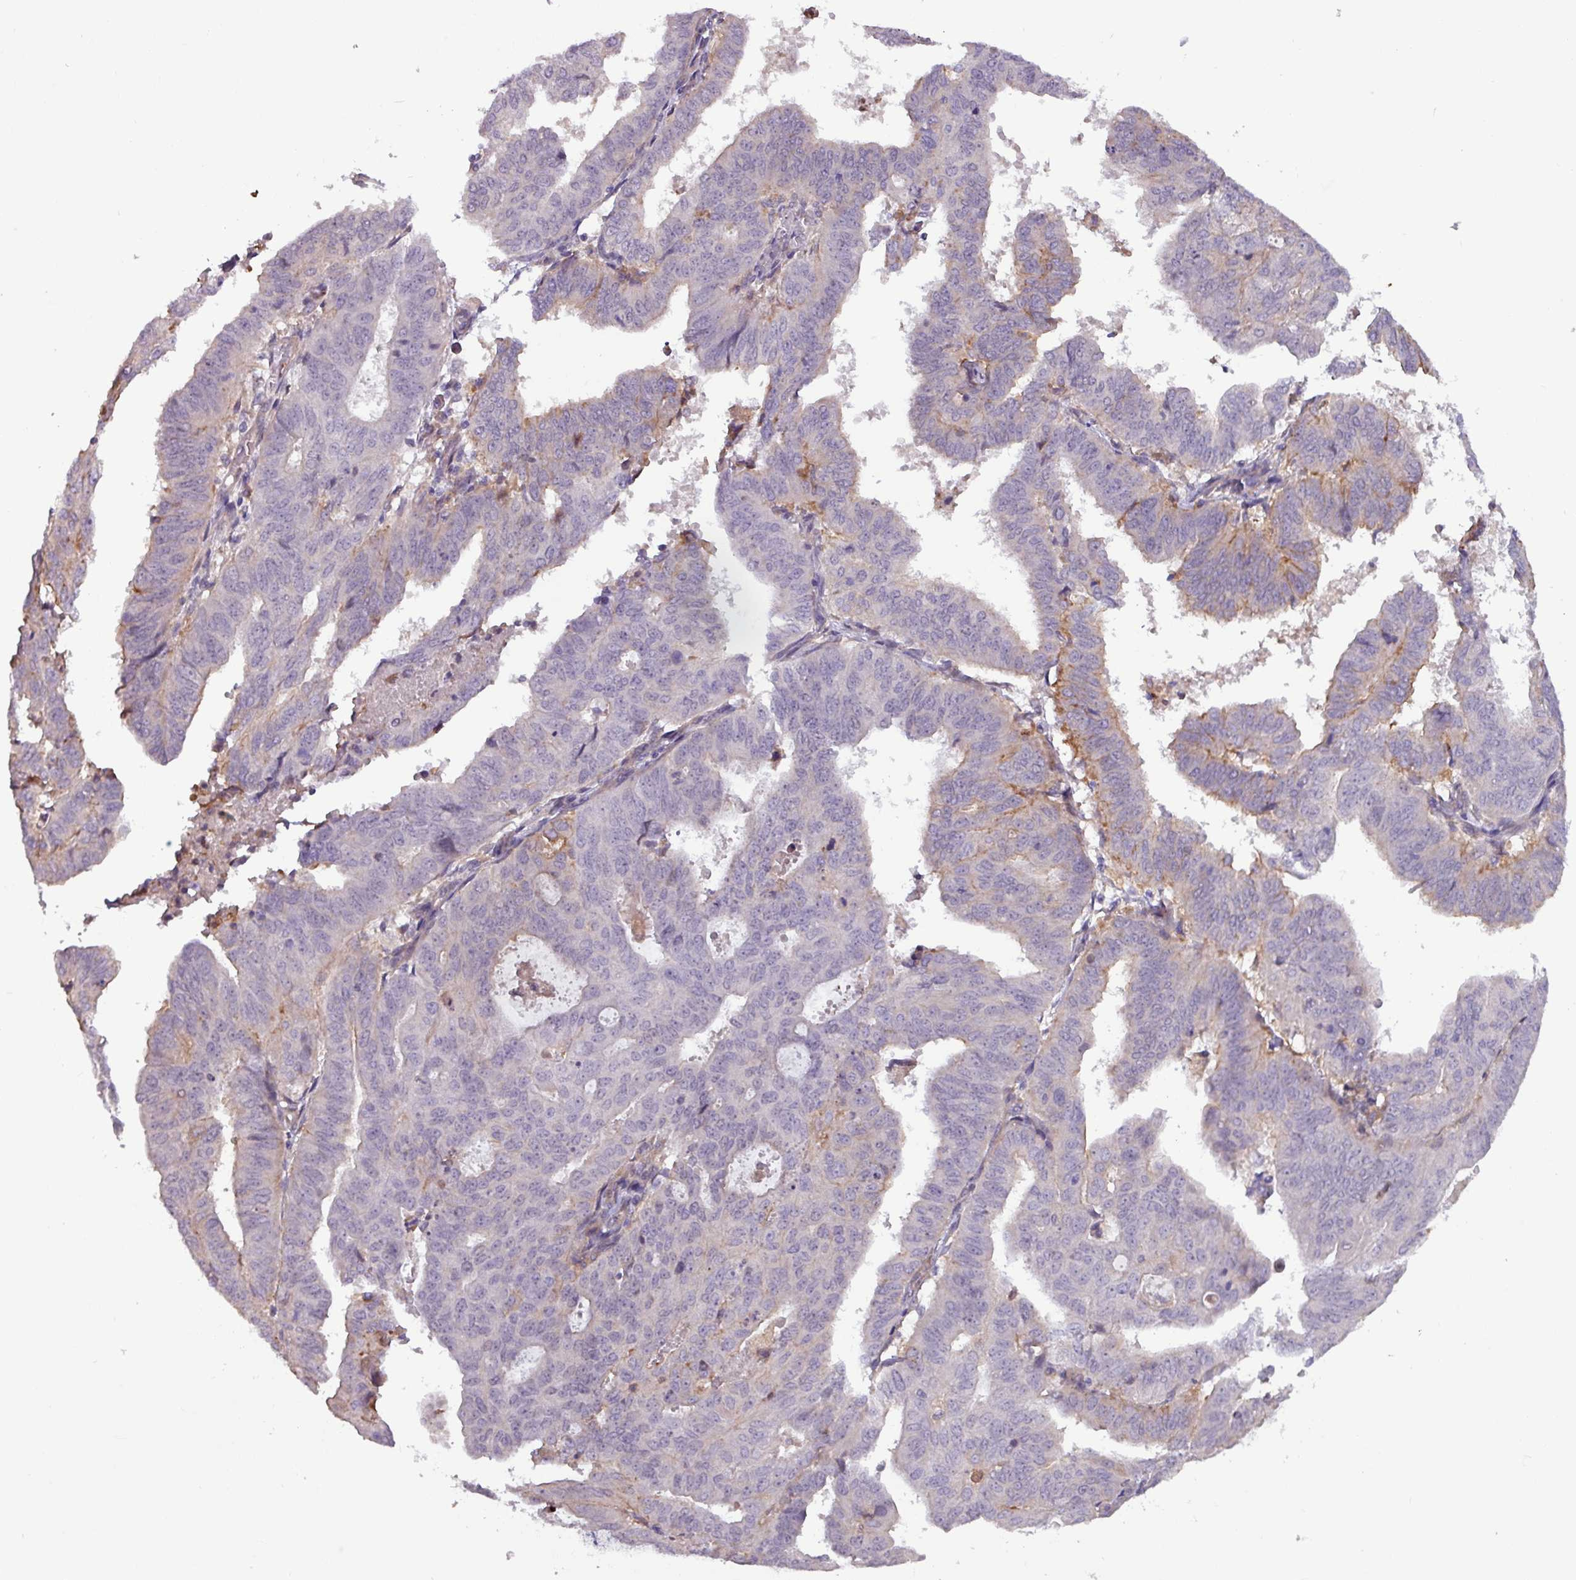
{"staining": {"intensity": "weak", "quantity": "<25%", "location": "cytoplasmic/membranous"}, "tissue": "endometrial cancer", "cell_type": "Tumor cells", "image_type": "cancer", "snomed": [{"axis": "morphology", "description": "Adenocarcinoma, NOS"}, {"axis": "topography", "description": "Uterus"}], "caption": "This is an immunohistochemistry (IHC) photomicrograph of endometrial cancer. There is no expression in tumor cells.", "gene": "PCED1A", "patient": {"sex": "female", "age": 77}}